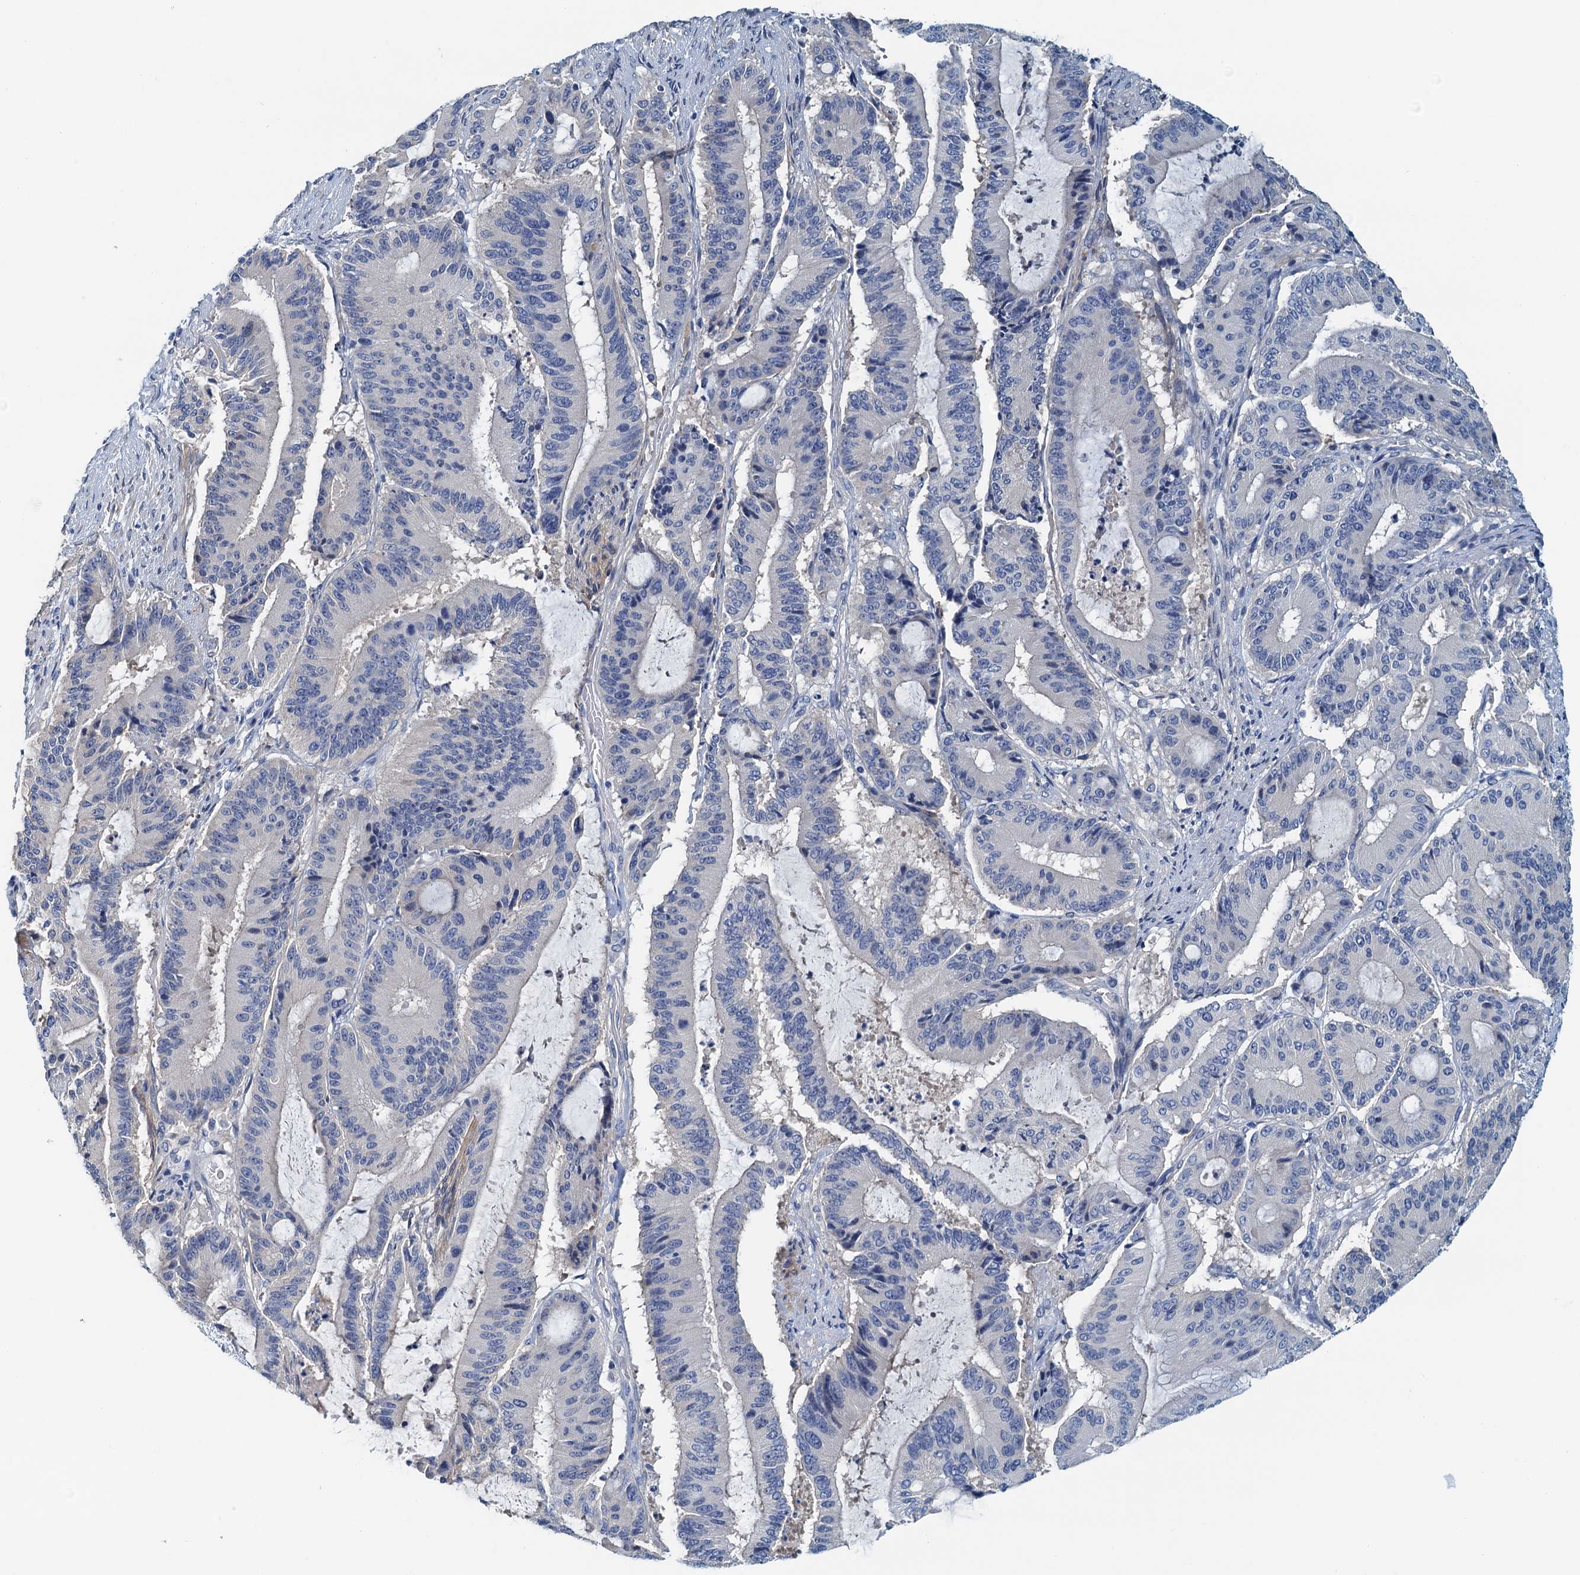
{"staining": {"intensity": "negative", "quantity": "none", "location": "none"}, "tissue": "liver cancer", "cell_type": "Tumor cells", "image_type": "cancer", "snomed": [{"axis": "morphology", "description": "Normal tissue, NOS"}, {"axis": "morphology", "description": "Cholangiocarcinoma"}, {"axis": "topography", "description": "Liver"}, {"axis": "topography", "description": "Peripheral nerve tissue"}], "caption": "This is an immunohistochemistry image of human cholangiocarcinoma (liver). There is no expression in tumor cells.", "gene": "DTD1", "patient": {"sex": "female", "age": 73}}